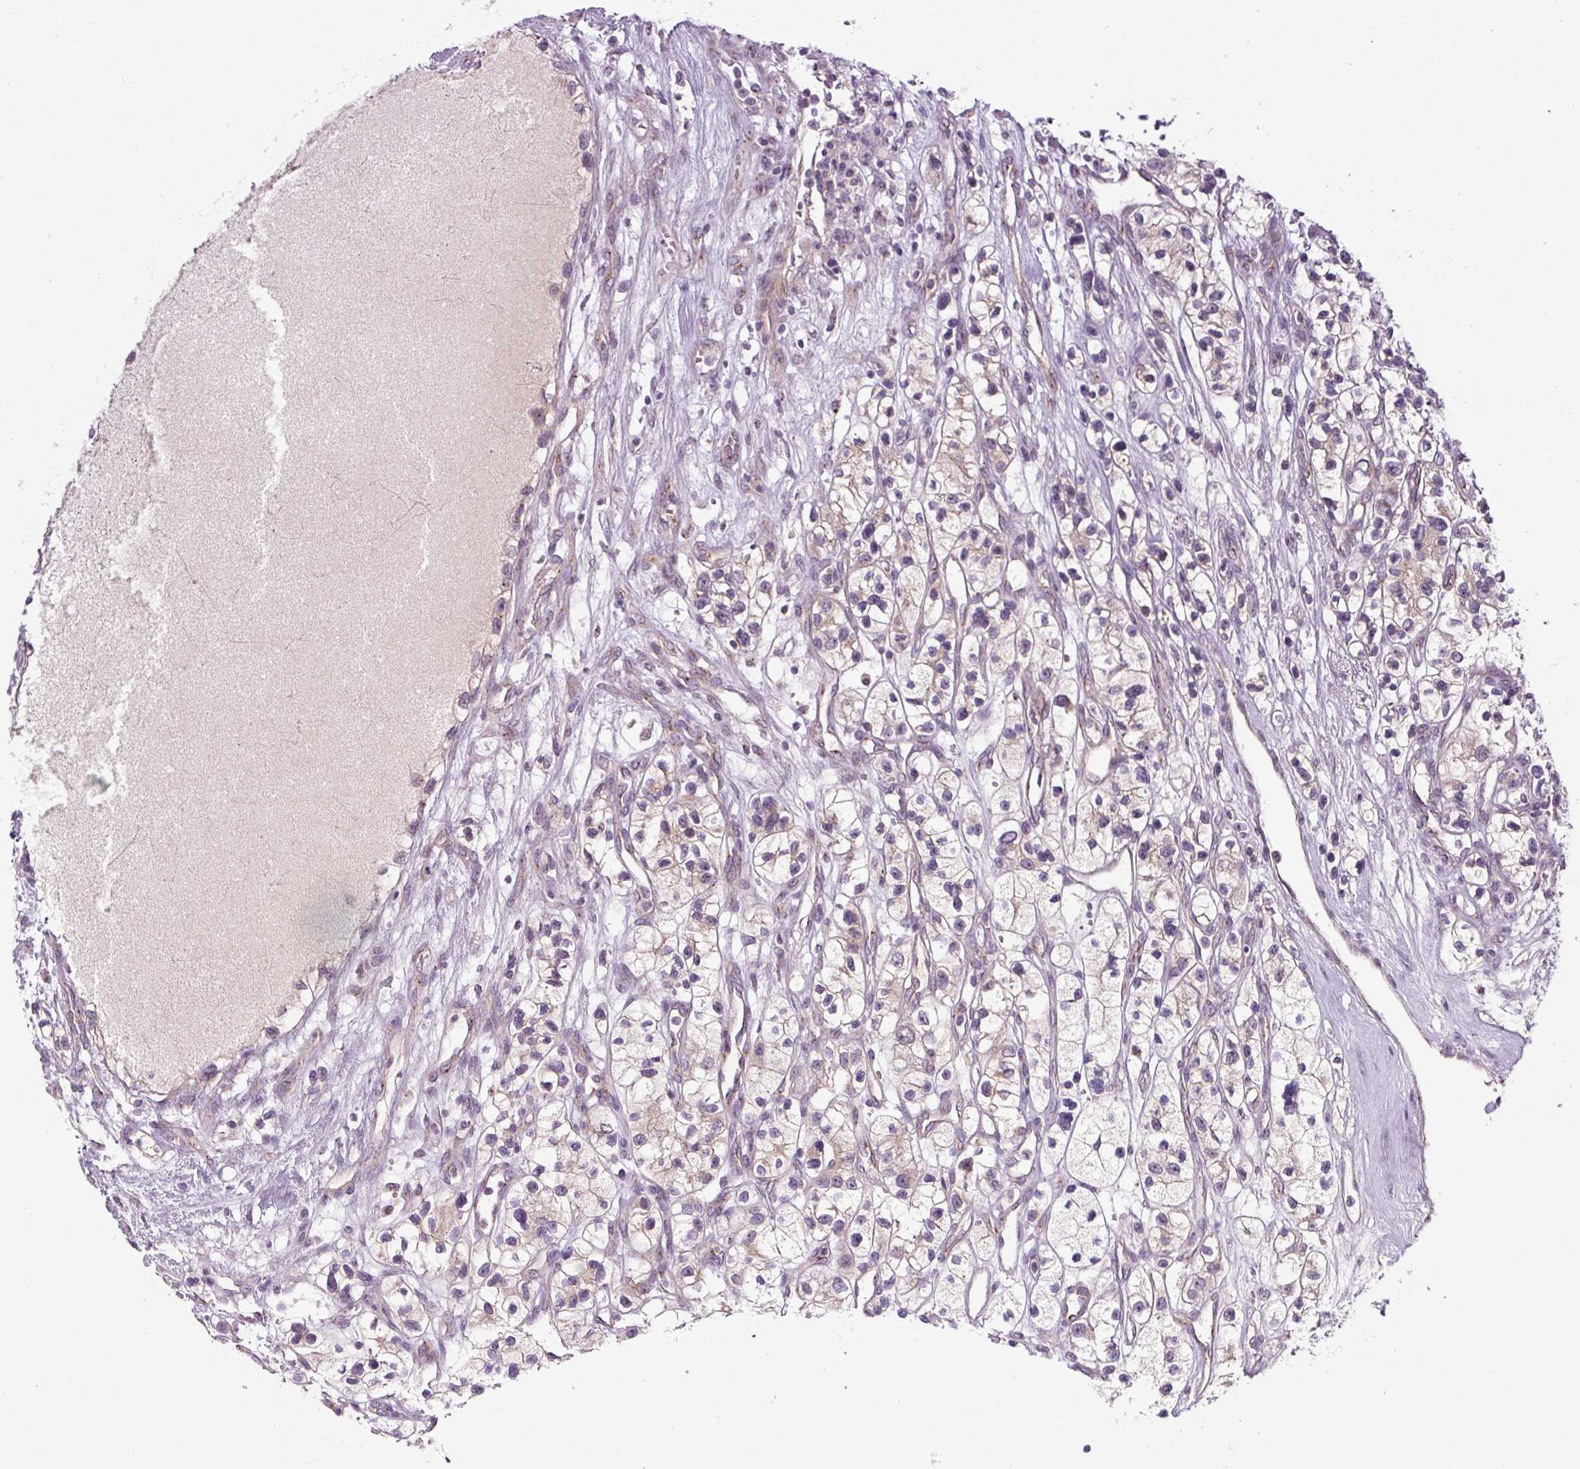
{"staining": {"intensity": "weak", "quantity": "25%-75%", "location": "cytoplasmic/membranous"}, "tissue": "renal cancer", "cell_type": "Tumor cells", "image_type": "cancer", "snomed": [{"axis": "morphology", "description": "Adenocarcinoma, NOS"}, {"axis": "topography", "description": "Kidney"}], "caption": "High-magnification brightfield microscopy of adenocarcinoma (renal) stained with DAB (brown) and counterstained with hematoxylin (blue). tumor cells exhibit weak cytoplasmic/membranous staining is identified in about25%-75% of cells.", "gene": "PCM1", "patient": {"sex": "female", "age": 57}}